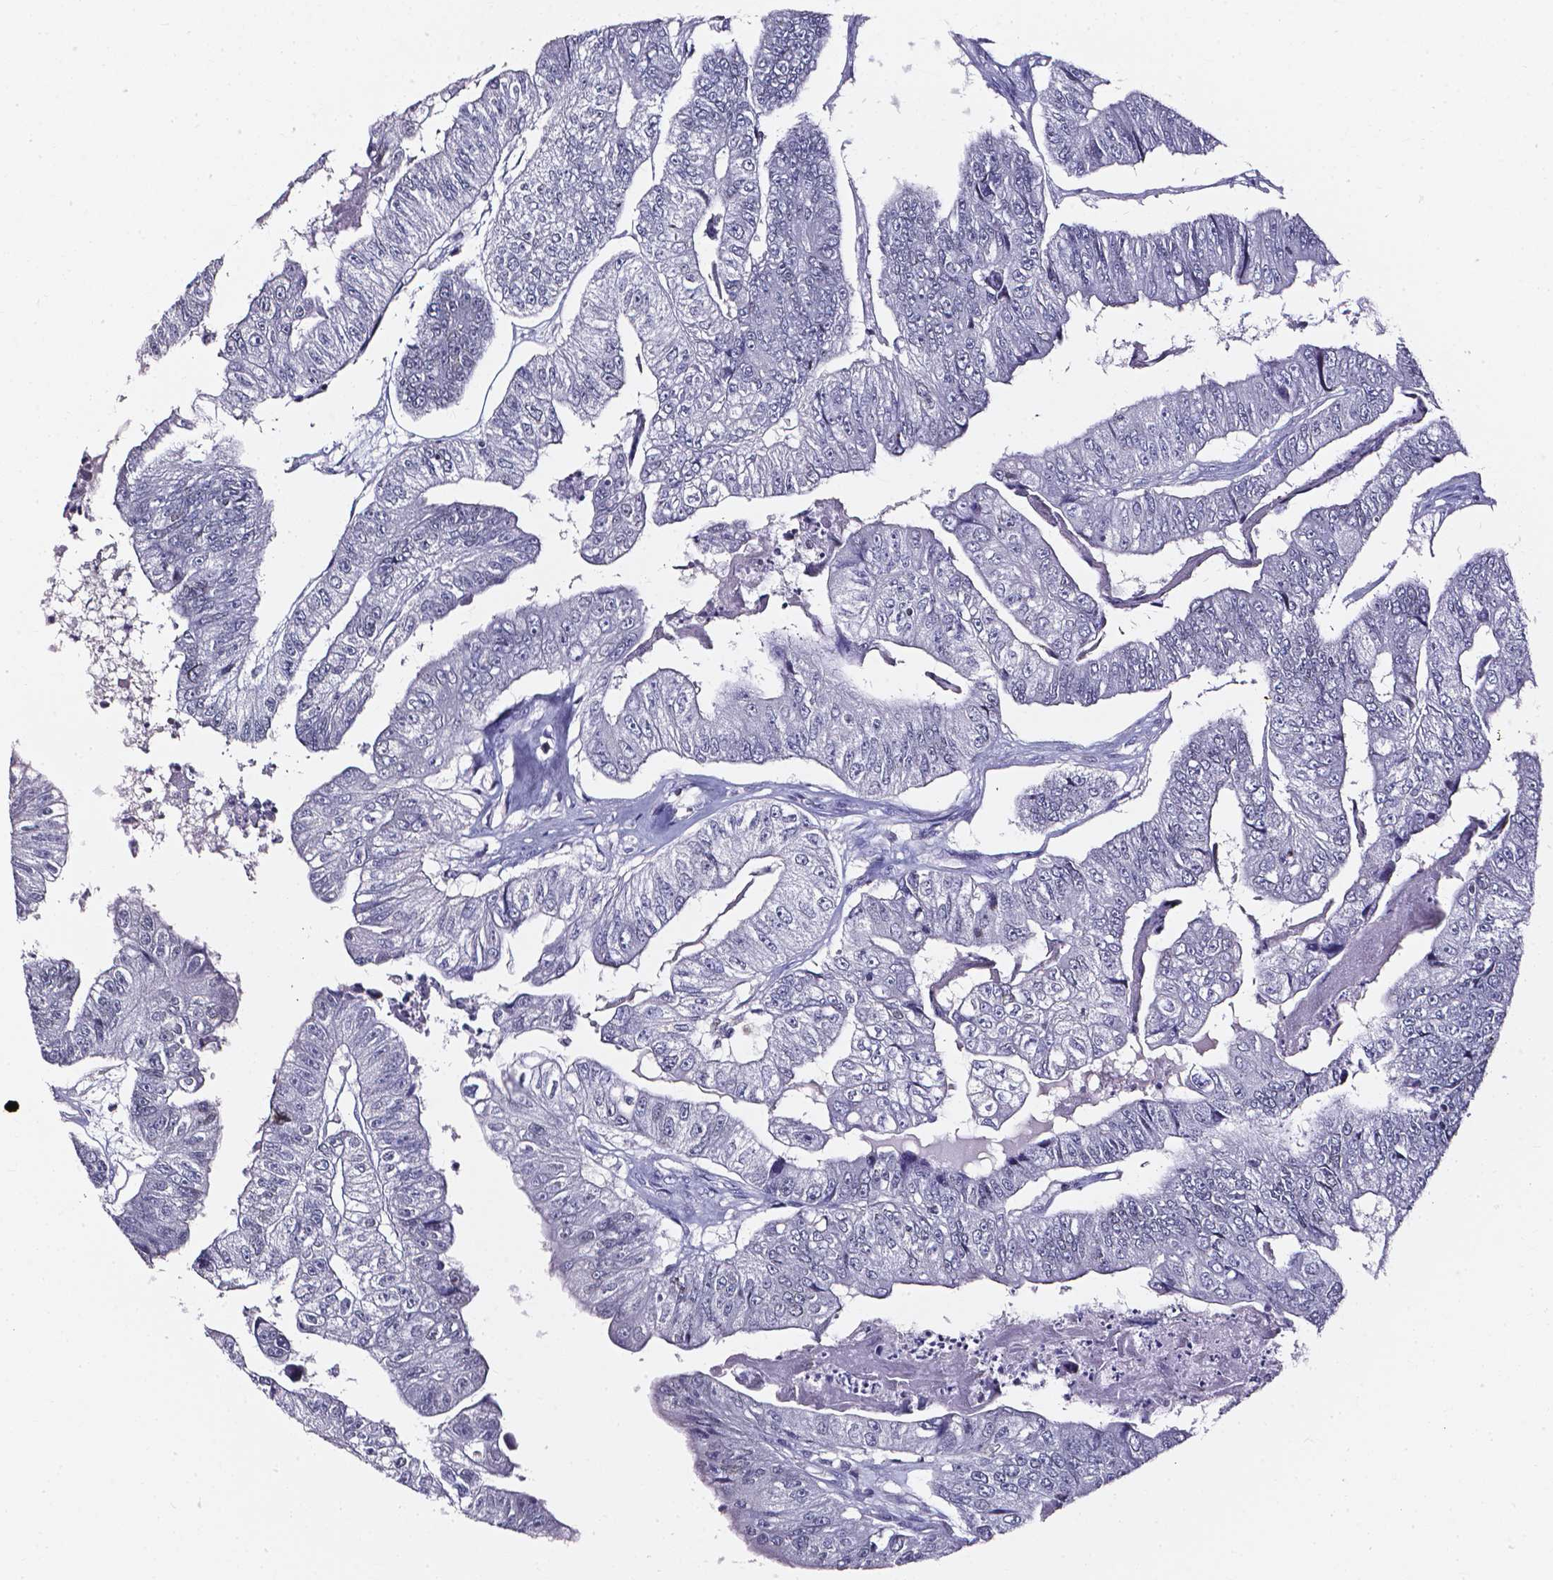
{"staining": {"intensity": "negative", "quantity": "none", "location": "none"}, "tissue": "colorectal cancer", "cell_type": "Tumor cells", "image_type": "cancer", "snomed": [{"axis": "morphology", "description": "Adenocarcinoma, NOS"}, {"axis": "topography", "description": "Colon"}], "caption": "Photomicrograph shows no protein expression in tumor cells of colorectal adenocarcinoma tissue.", "gene": "AKR1B10", "patient": {"sex": "female", "age": 67}}